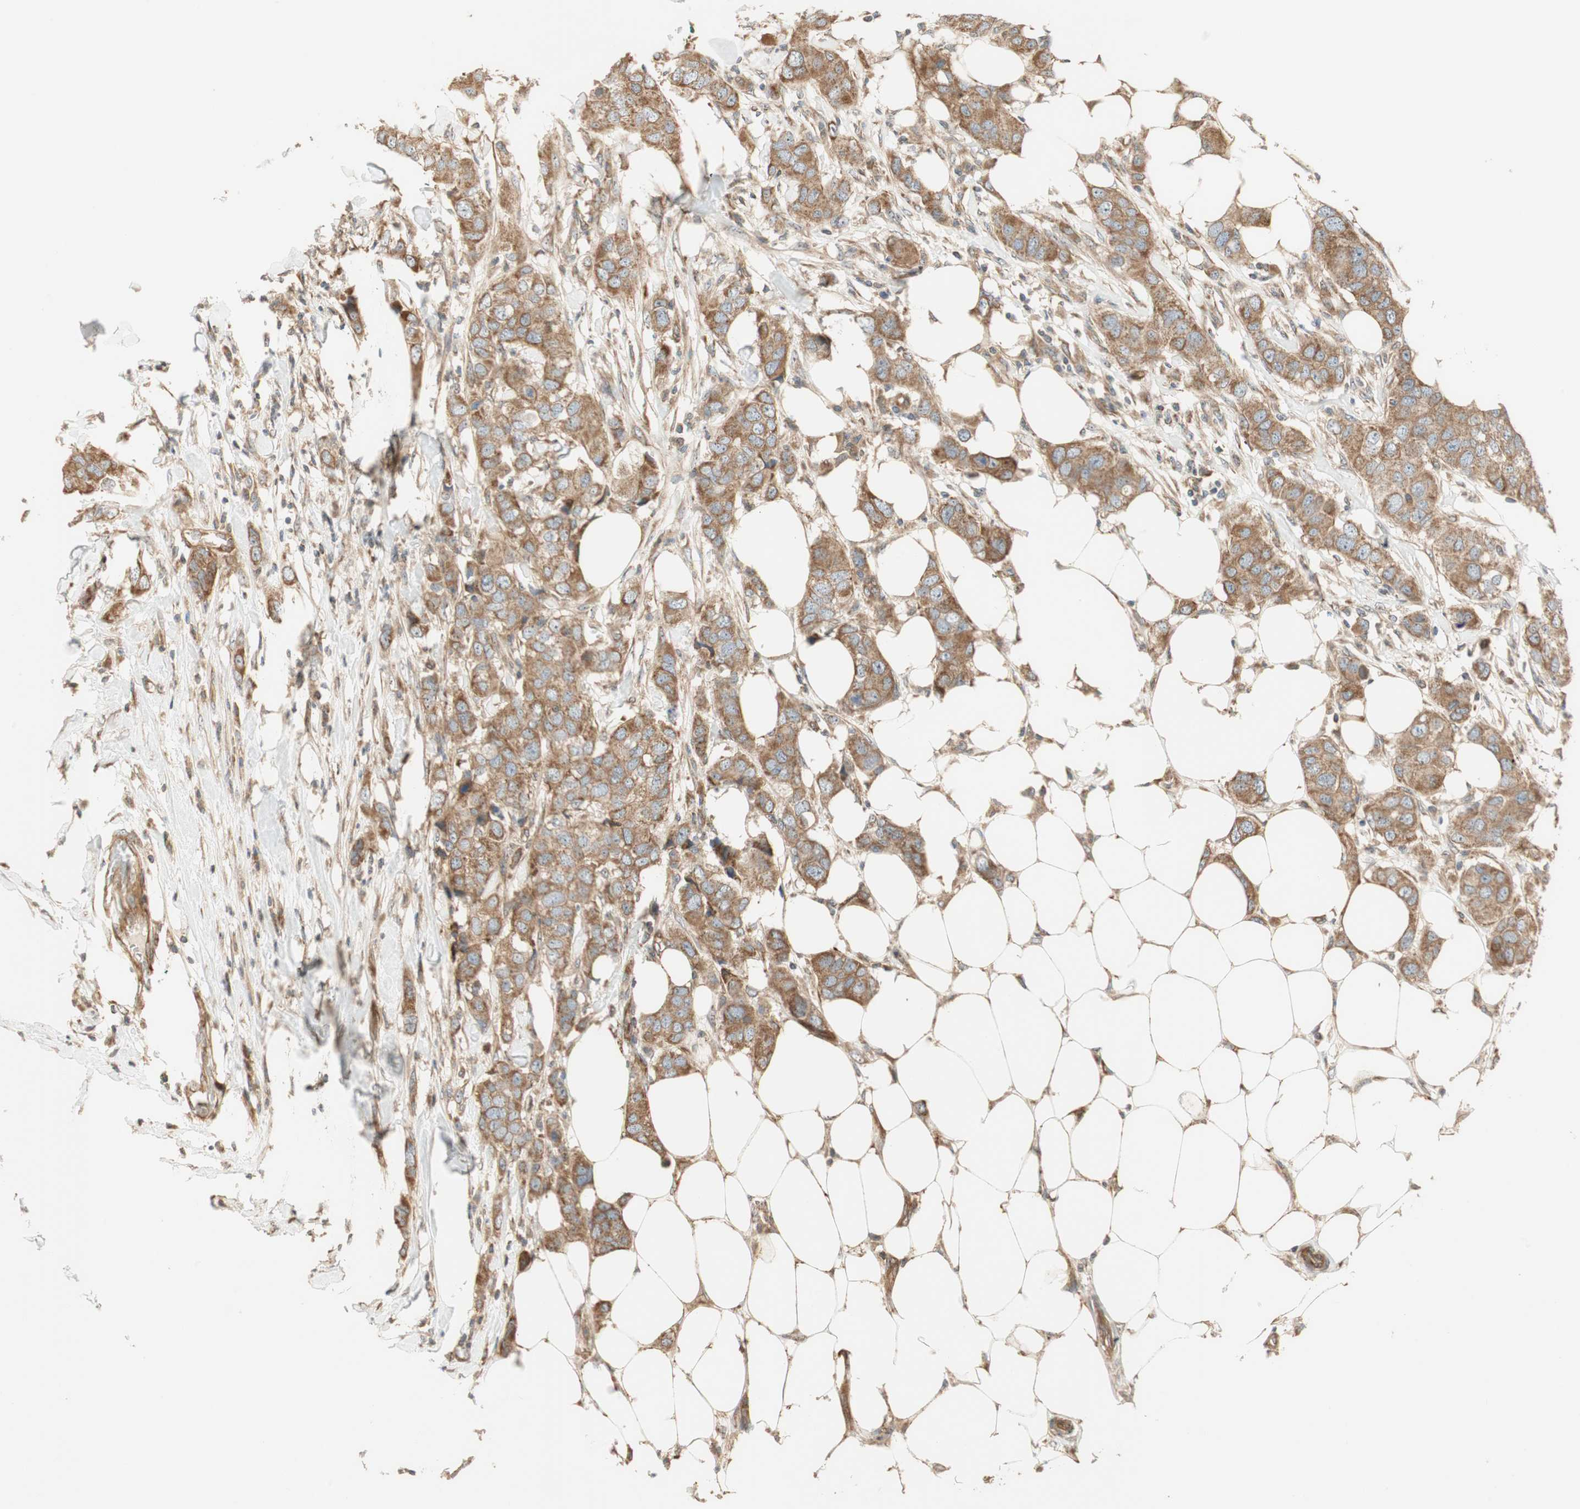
{"staining": {"intensity": "moderate", "quantity": ">75%", "location": "cytoplasmic/membranous"}, "tissue": "breast cancer", "cell_type": "Tumor cells", "image_type": "cancer", "snomed": [{"axis": "morphology", "description": "Duct carcinoma"}, {"axis": "topography", "description": "Breast"}], "caption": "High-power microscopy captured an immunohistochemistry (IHC) photomicrograph of breast intraductal carcinoma, revealing moderate cytoplasmic/membranous expression in about >75% of tumor cells.", "gene": "CTTNBP2NL", "patient": {"sex": "female", "age": 50}}